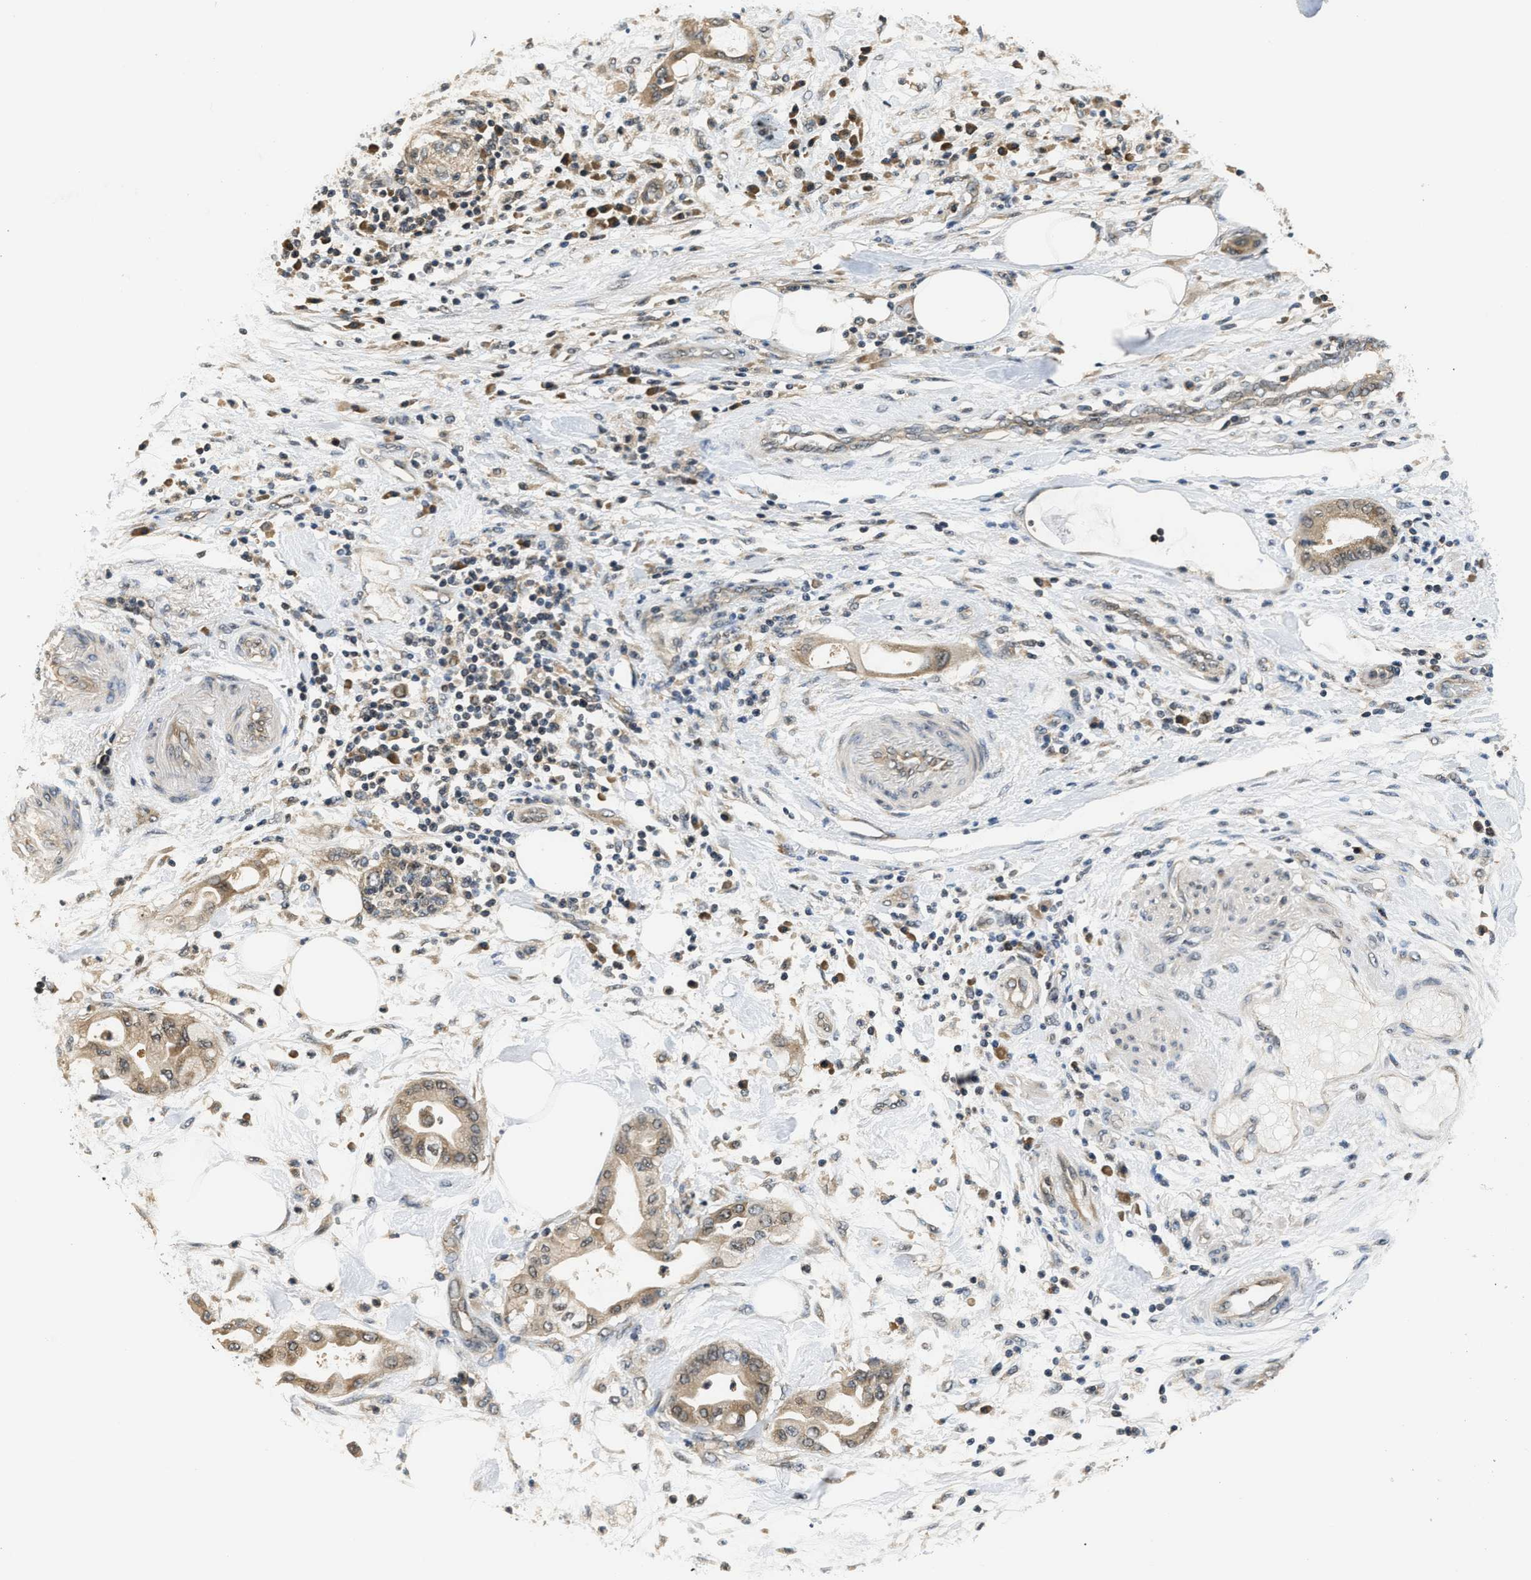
{"staining": {"intensity": "moderate", "quantity": ">75%", "location": "cytoplasmic/membranous"}, "tissue": "pancreatic cancer", "cell_type": "Tumor cells", "image_type": "cancer", "snomed": [{"axis": "morphology", "description": "Adenocarcinoma, NOS"}, {"axis": "morphology", "description": "Adenocarcinoma, metastatic, NOS"}, {"axis": "topography", "description": "Lymph node"}, {"axis": "topography", "description": "Pancreas"}, {"axis": "topography", "description": "Duodenum"}], "caption": "This histopathology image reveals immunohistochemistry staining of human metastatic adenocarcinoma (pancreatic), with medium moderate cytoplasmic/membranous expression in approximately >75% of tumor cells.", "gene": "RAB29", "patient": {"sex": "female", "age": 64}}